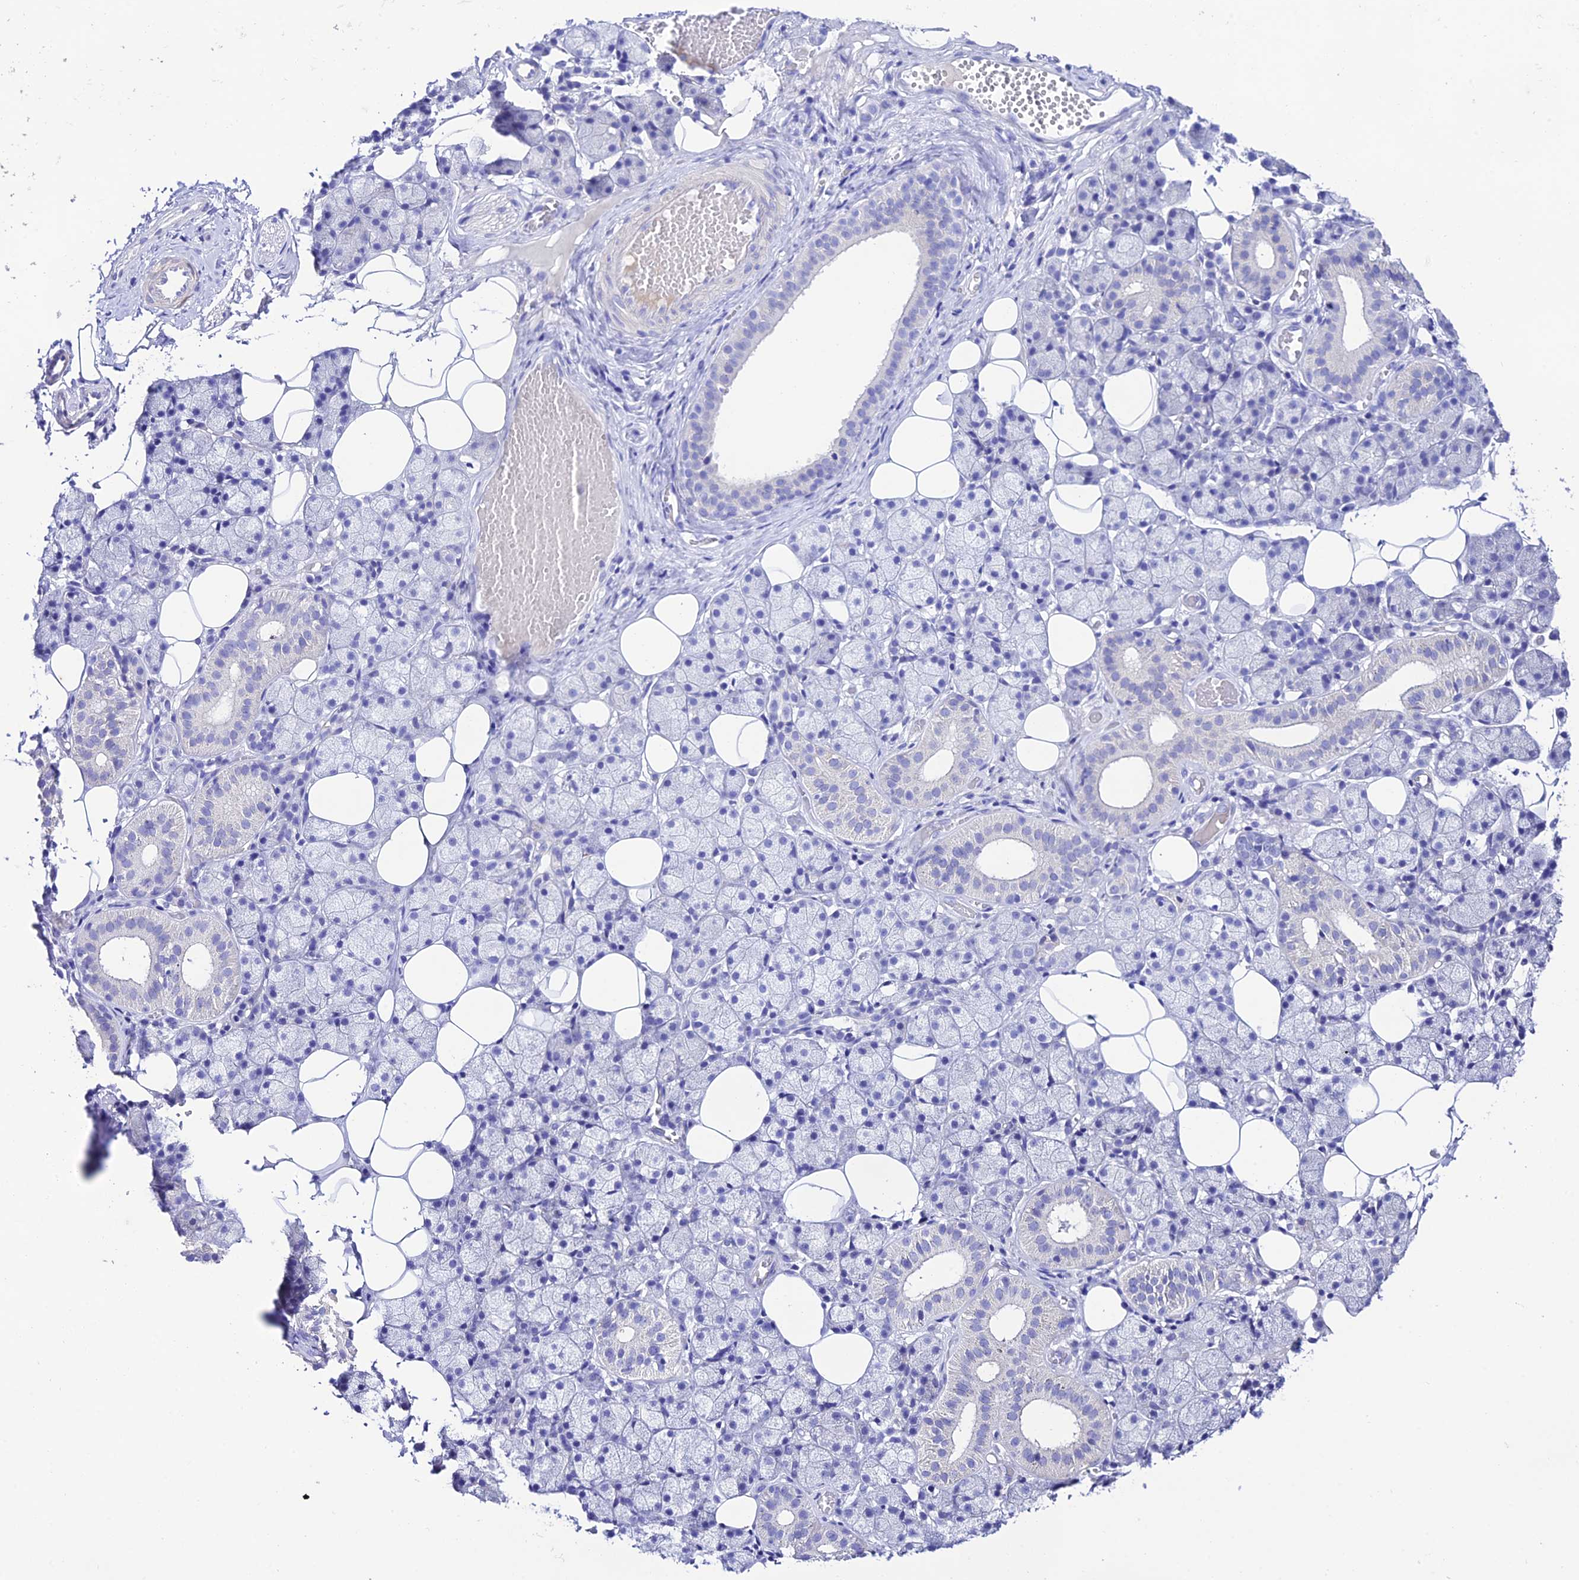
{"staining": {"intensity": "negative", "quantity": "none", "location": "none"}, "tissue": "salivary gland", "cell_type": "Glandular cells", "image_type": "normal", "snomed": [{"axis": "morphology", "description": "Normal tissue, NOS"}, {"axis": "topography", "description": "Salivary gland"}], "caption": "Salivary gland stained for a protein using immunohistochemistry shows no positivity glandular cells.", "gene": "NLRP6", "patient": {"sex": "female", "age": 33}}